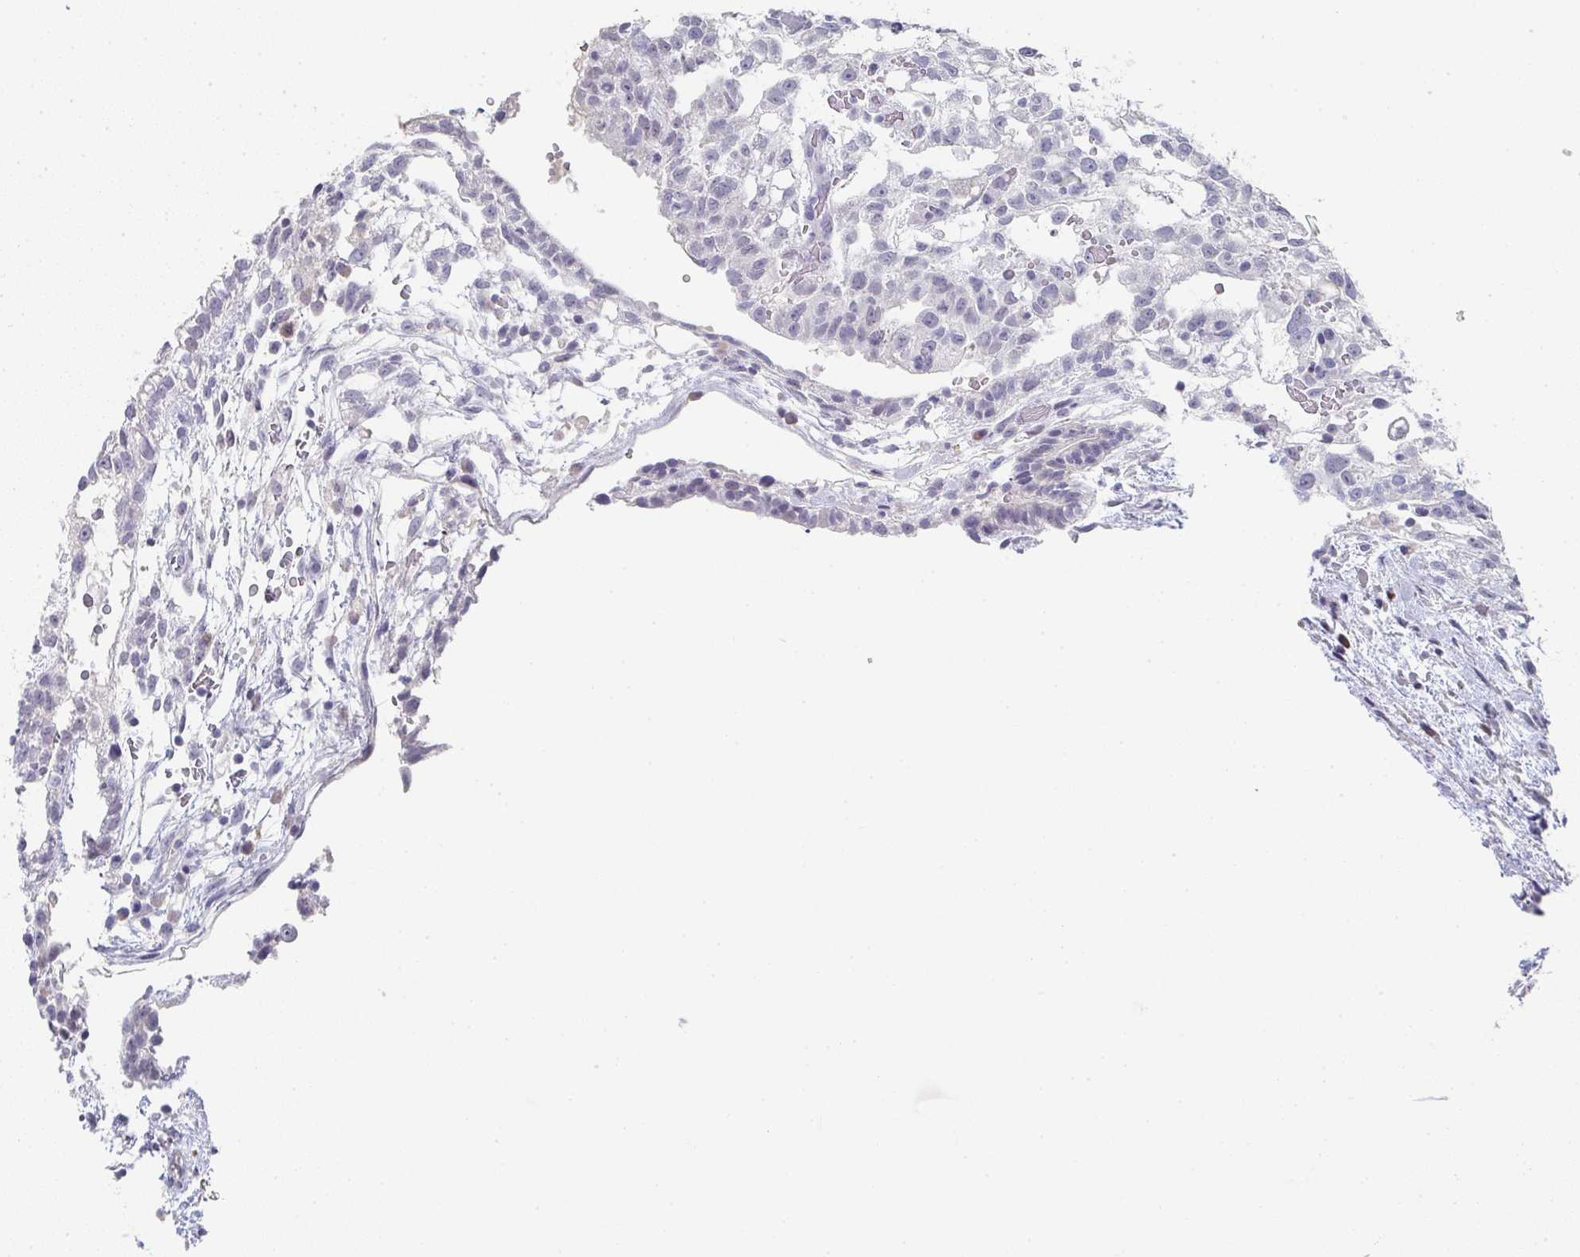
{"staining": {"intensity": "negative", "quantity": "none", "location": "none"}, "tissue": "testis cancer", "cell_type": "Tumor cells", "image_type": "cancer", "snomed": [{"axis": "morphology", "description": "Carcinoma, Embryonal, NOS"}, {"axis": "topography", "description": "Testis"}], "caption": "Histopathology image shows no protein expression in tumor cells of testis embryonal carcinoma tissue. The staining is performed using DAB brown chromogen with nuclei counter-stained in using hematoxylin.", "gene": "NOXRED1", "patient": {"sex": "male", "age": 32}}